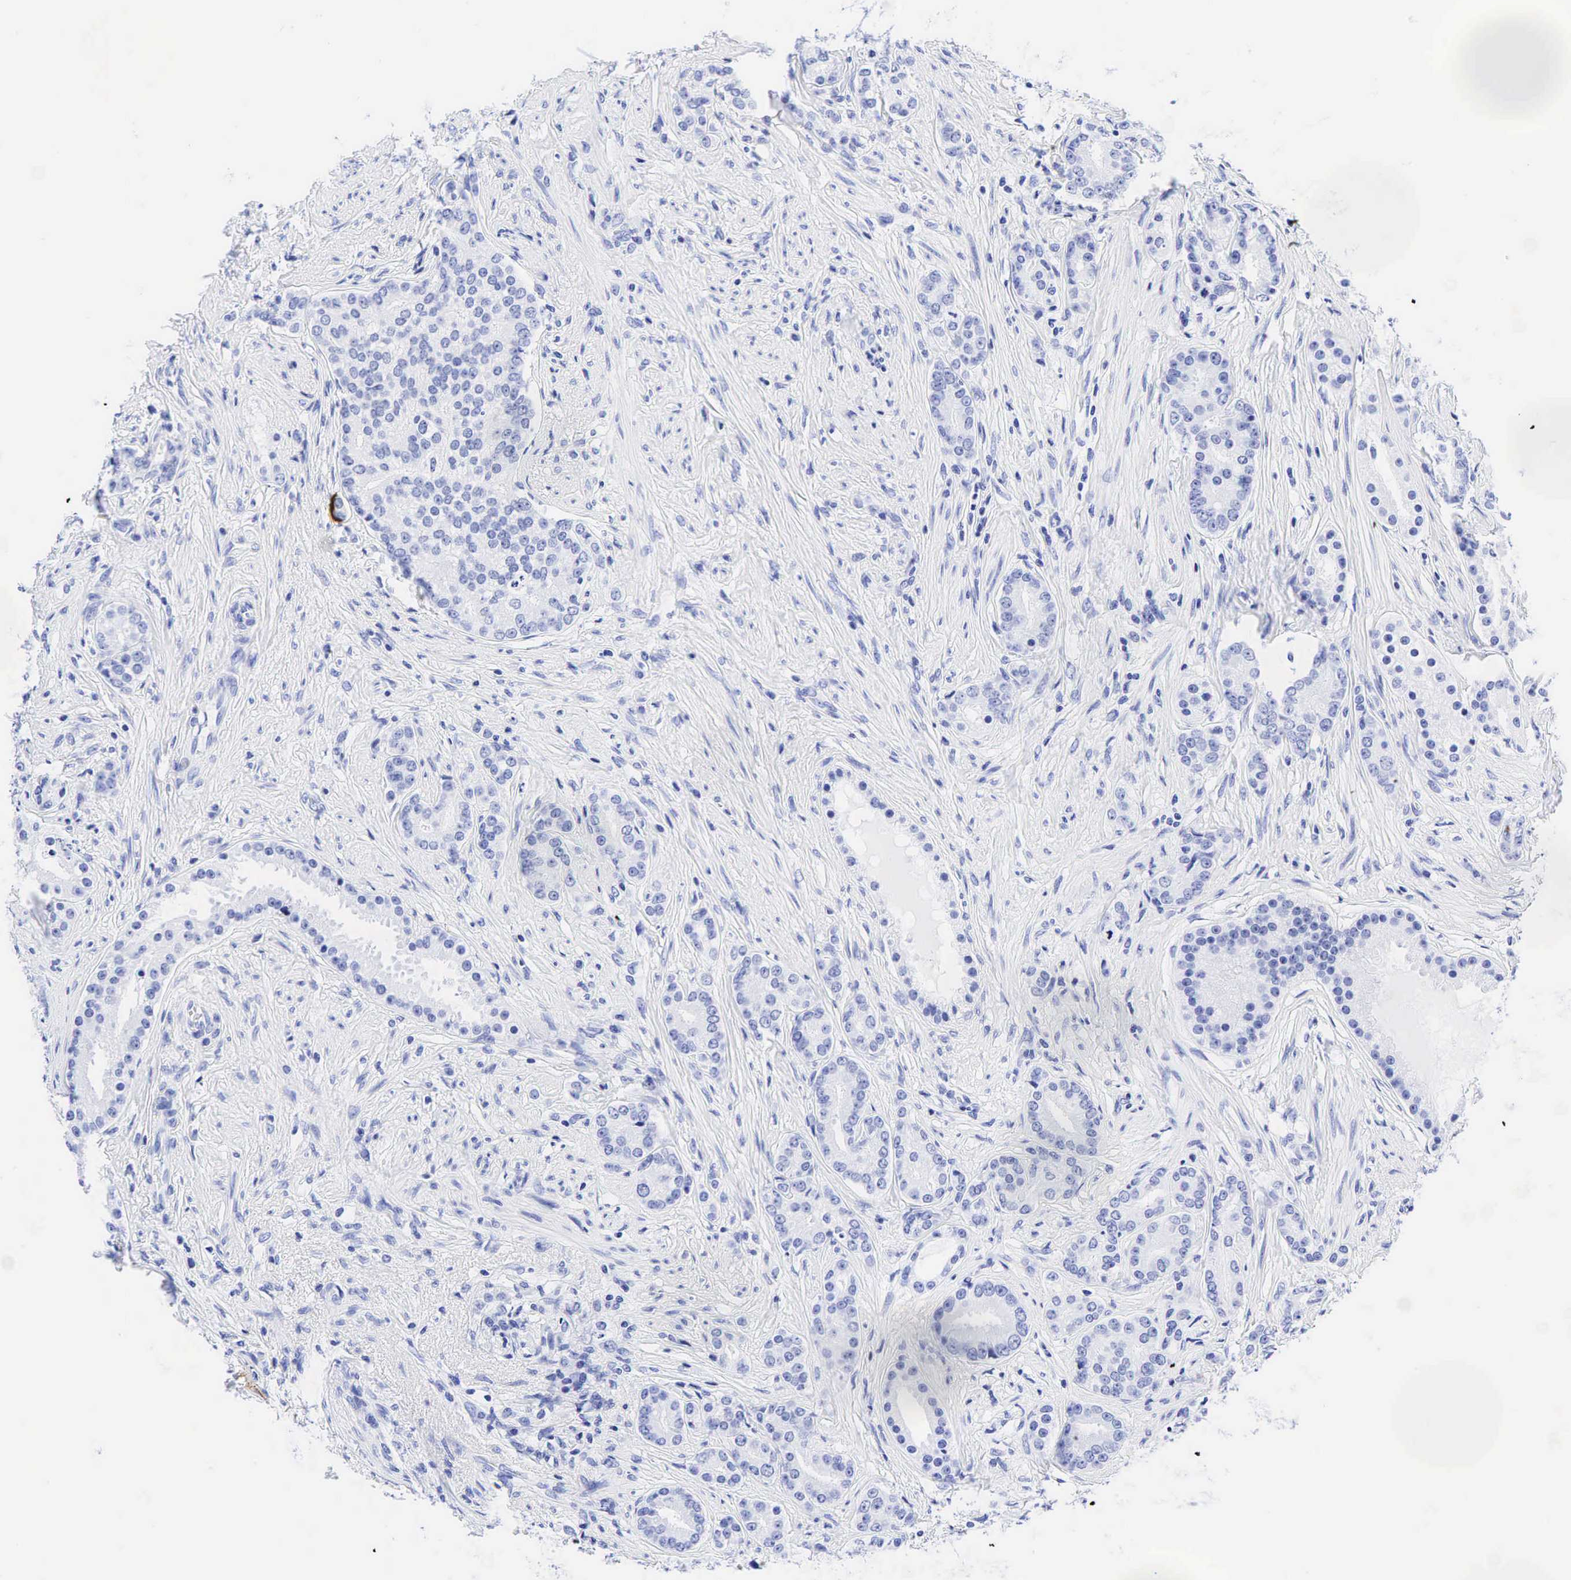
{"staining": {"intensity": "negative", "quantity": "none", "location": "none"}, "tissue": "prostate cancer", "cell_type": "Tumor cells", "image_type": "cancer", "snomed": [{"axis": "morphology", "description": "Adenocarcinoma, Medium grade"}, {"axis": "topography", "description": "Prostate"}], "caption": "Immunohistochemistry (IHC) image of neoplastic tissue: human prostate adenocarcinoma (medium-grade) stained with DAB demonstrates no significant protein expression in tumor cells.", "gene": "CHGA", "patient": {"sex": "male", "age": 59}}